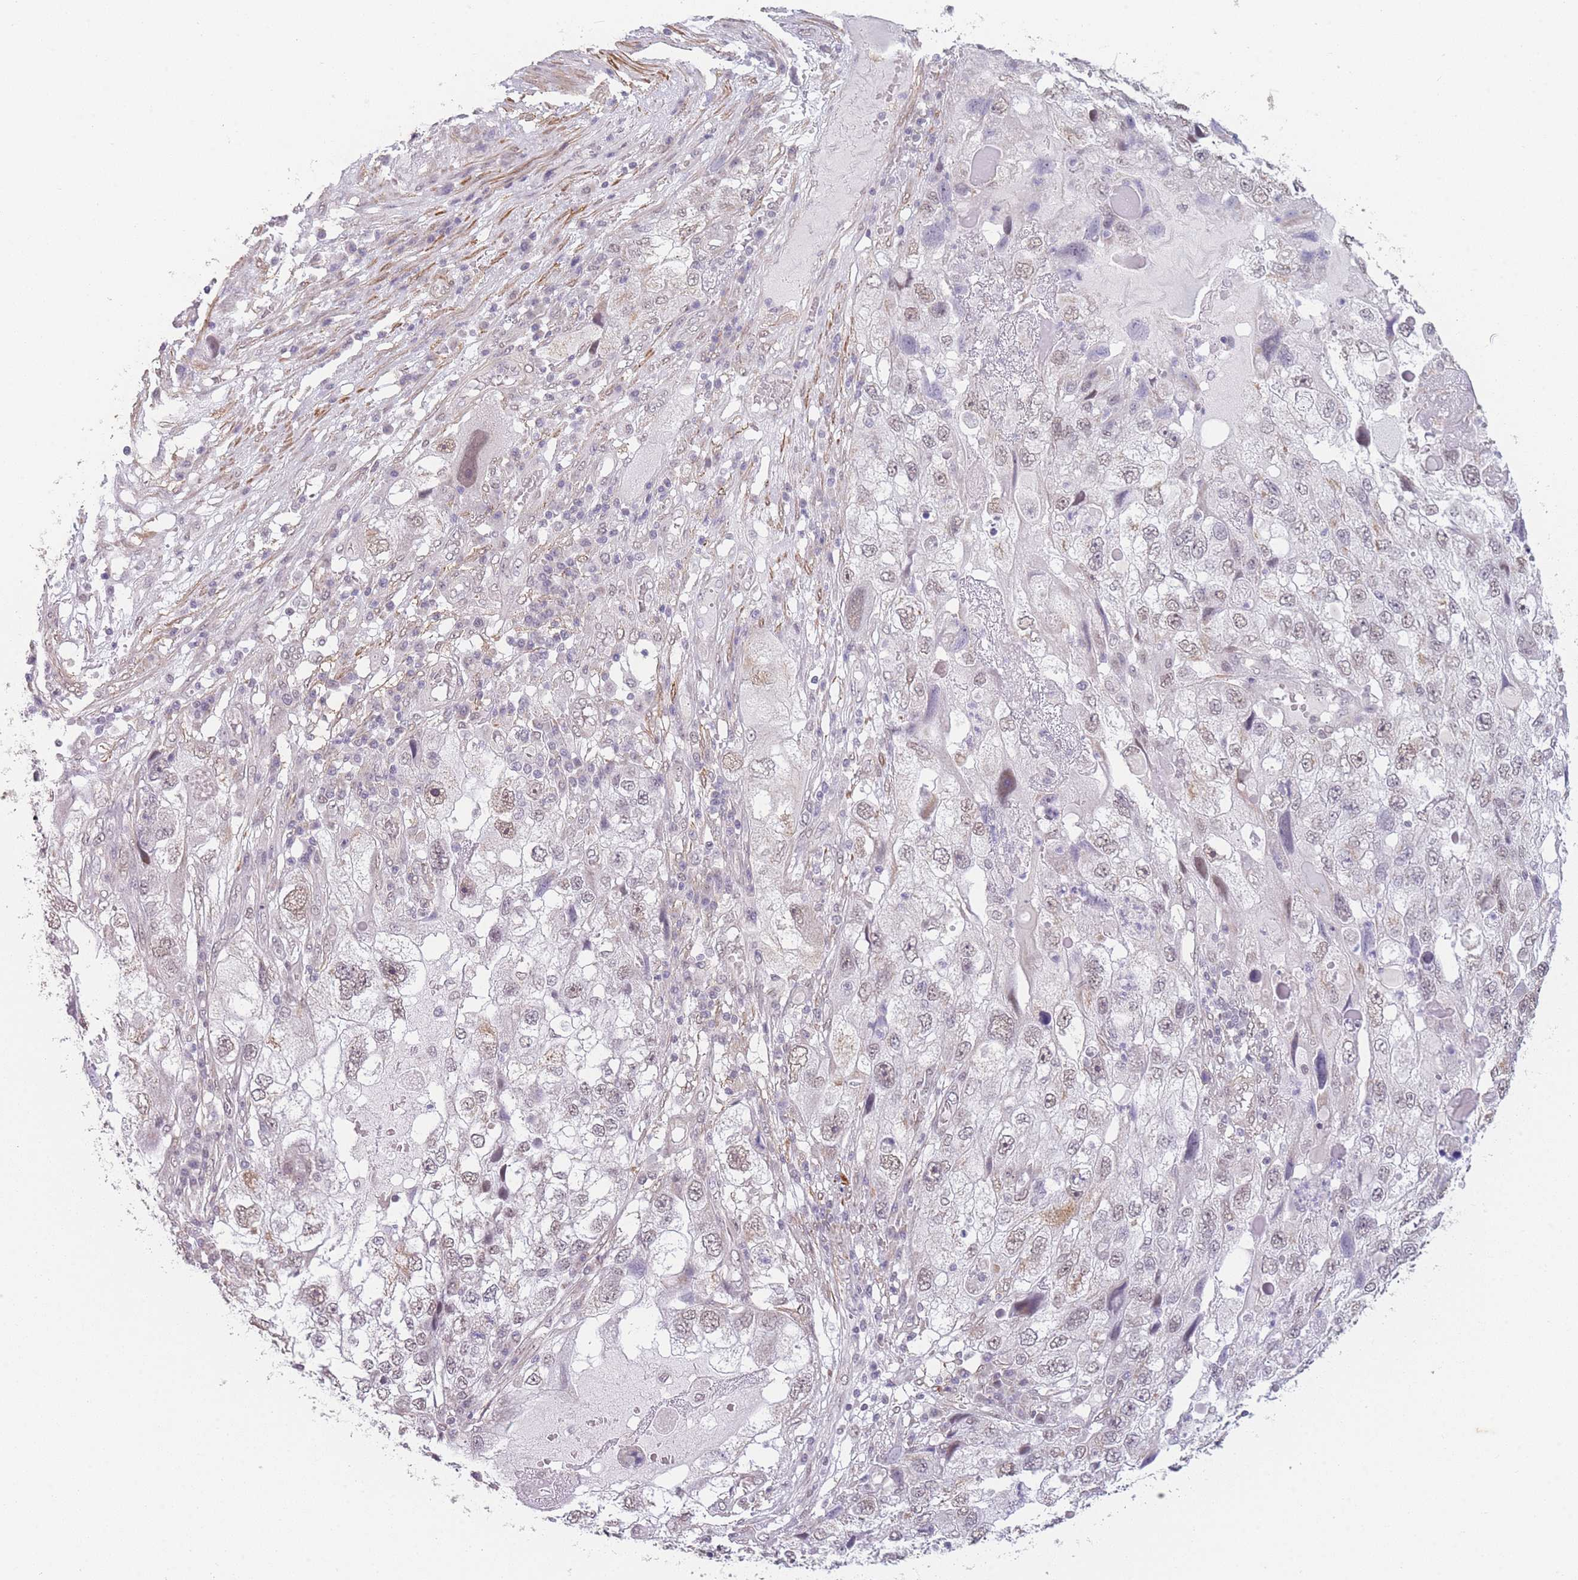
{"staining": {"intensity": "weak", "quantity": "25%-75%", "location": "nuclear"}, "tissue": "endometrial cancer", "cell_type": "Tumor cells", "image_type": "cancer", "snomed": [{"axis": "morphology", "description": "Adenocarcinoma, NOS"}, {"axis": "topography", "description": "Endometrium"}], "caption": "Endometrial cancer (adenocarcinoma) stained with immunohistochemistry displays weak nuclear positivity in approximately 25%-75% of tumor cells.", "gene": "SIN3B", "patient": {"sex": "female", "age": 49}}